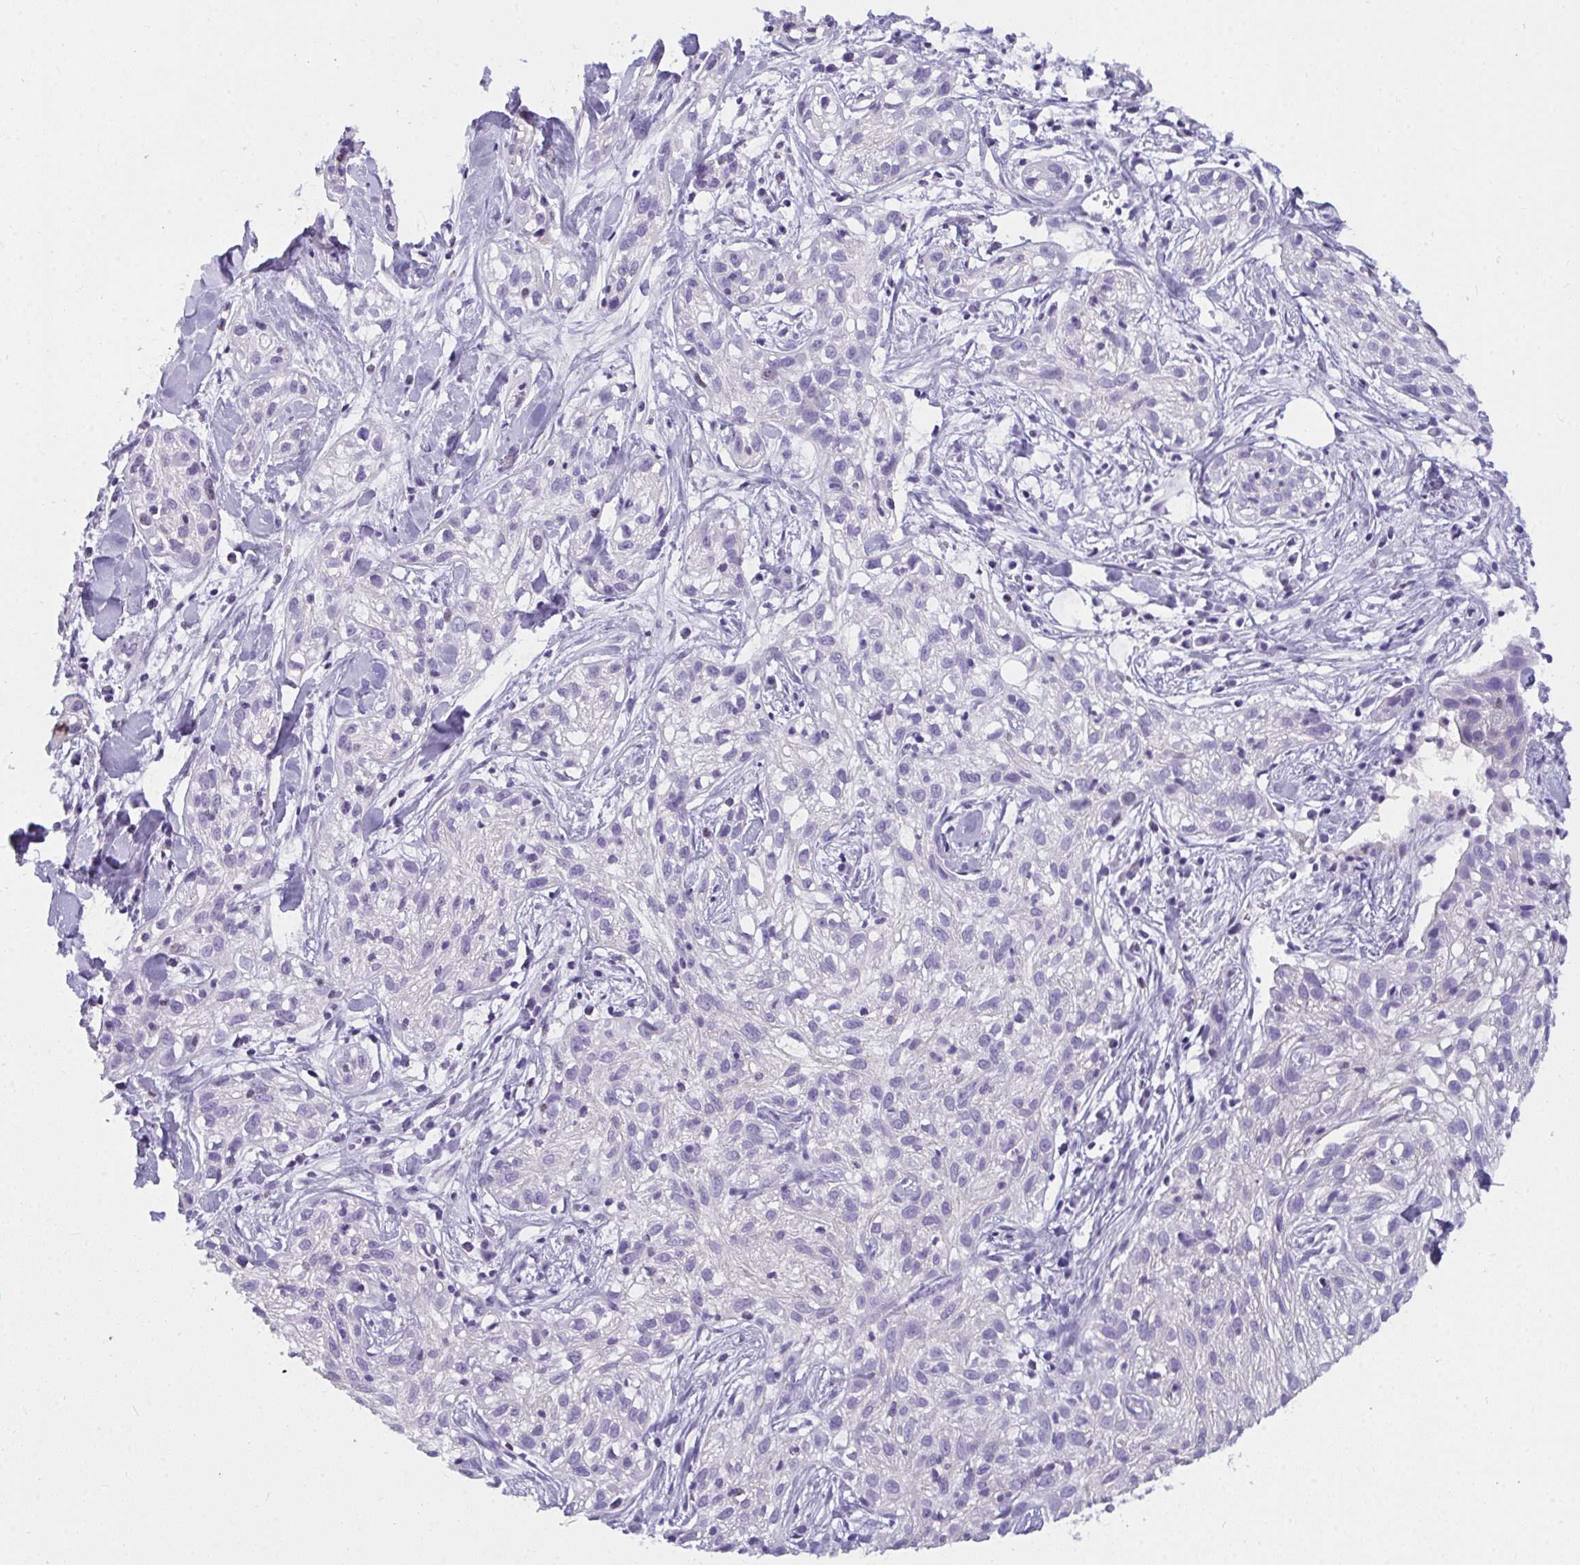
{"staining": {"intensity": "negative", "quantity": "none", "location": "none"}, "tissue": "skin cancer", "cell_type": "Tumor cells", "image_type": "cancer", "snomed": [{"axis": "morphology", "description": "Squamous cell carcinoma, NOS"}, {"axis": "topography", "description": "Skin"}], "caption": "High magnification brightfield microscopy of squamous cell carcinoma (skin) stained with DAB (brown) and counterstained with hematoxylin (blue): tumor cells show no significant positivity.", "gene": "SUZ12", "patient": {"sex": "male", "age": 82}}